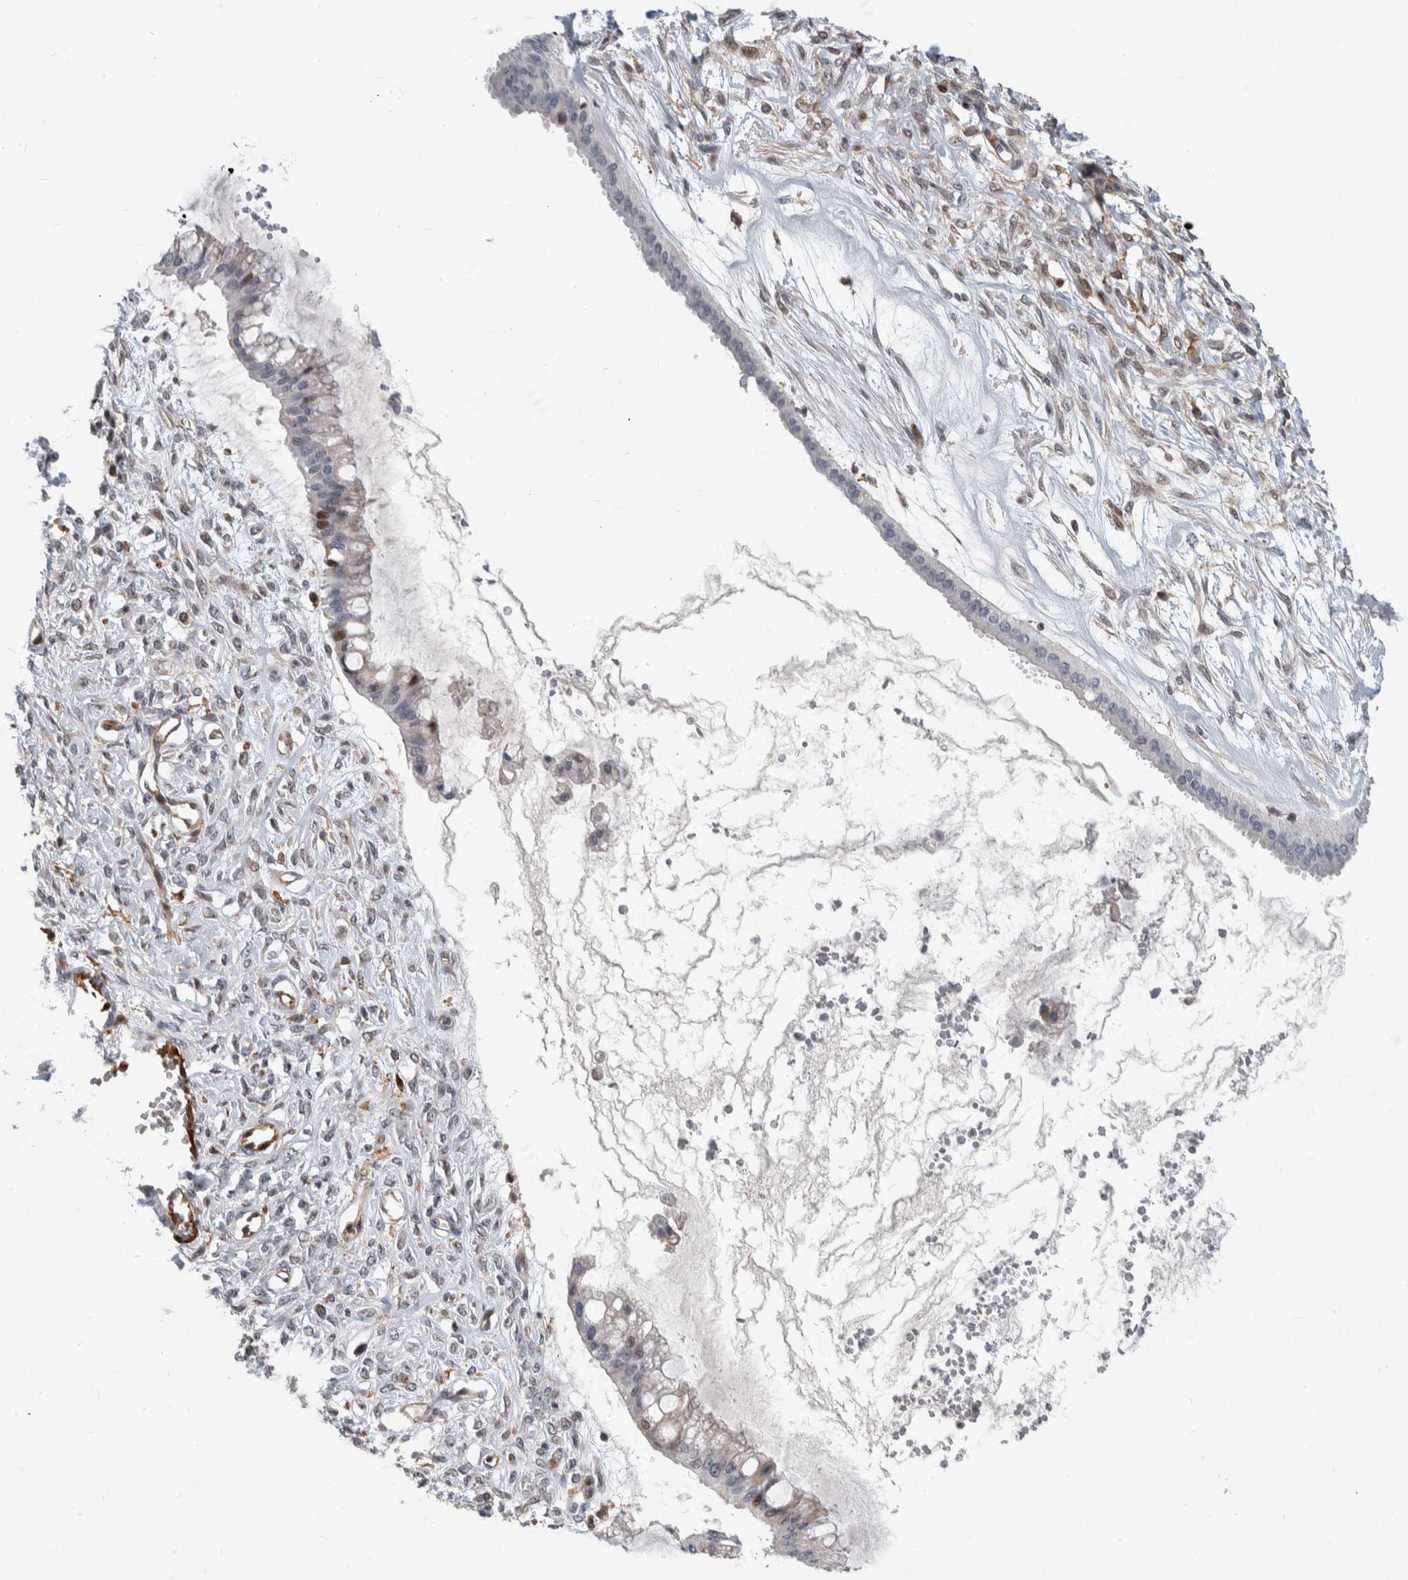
{"staining": {"intensity": "moderate", "quantity": "<25%", "location": "nuclear"}, "tissue": "ovarian cancer", "cell_type": "Tumor cells", "image_type": "cancer", "snomed": [{"axis": "morphology", "description": "Cystadenocarcinoma, mucinous, NOS"}, {"axis": "topography", "description": "Ovary"}], "caption": "A brown stain shows moderate nuclear positivity of a protein in human ovarian mucinous cystadenocarcinoma tumor cells.", "gene": "MSL1", "patient": {"sex": "female", "age": 73}}